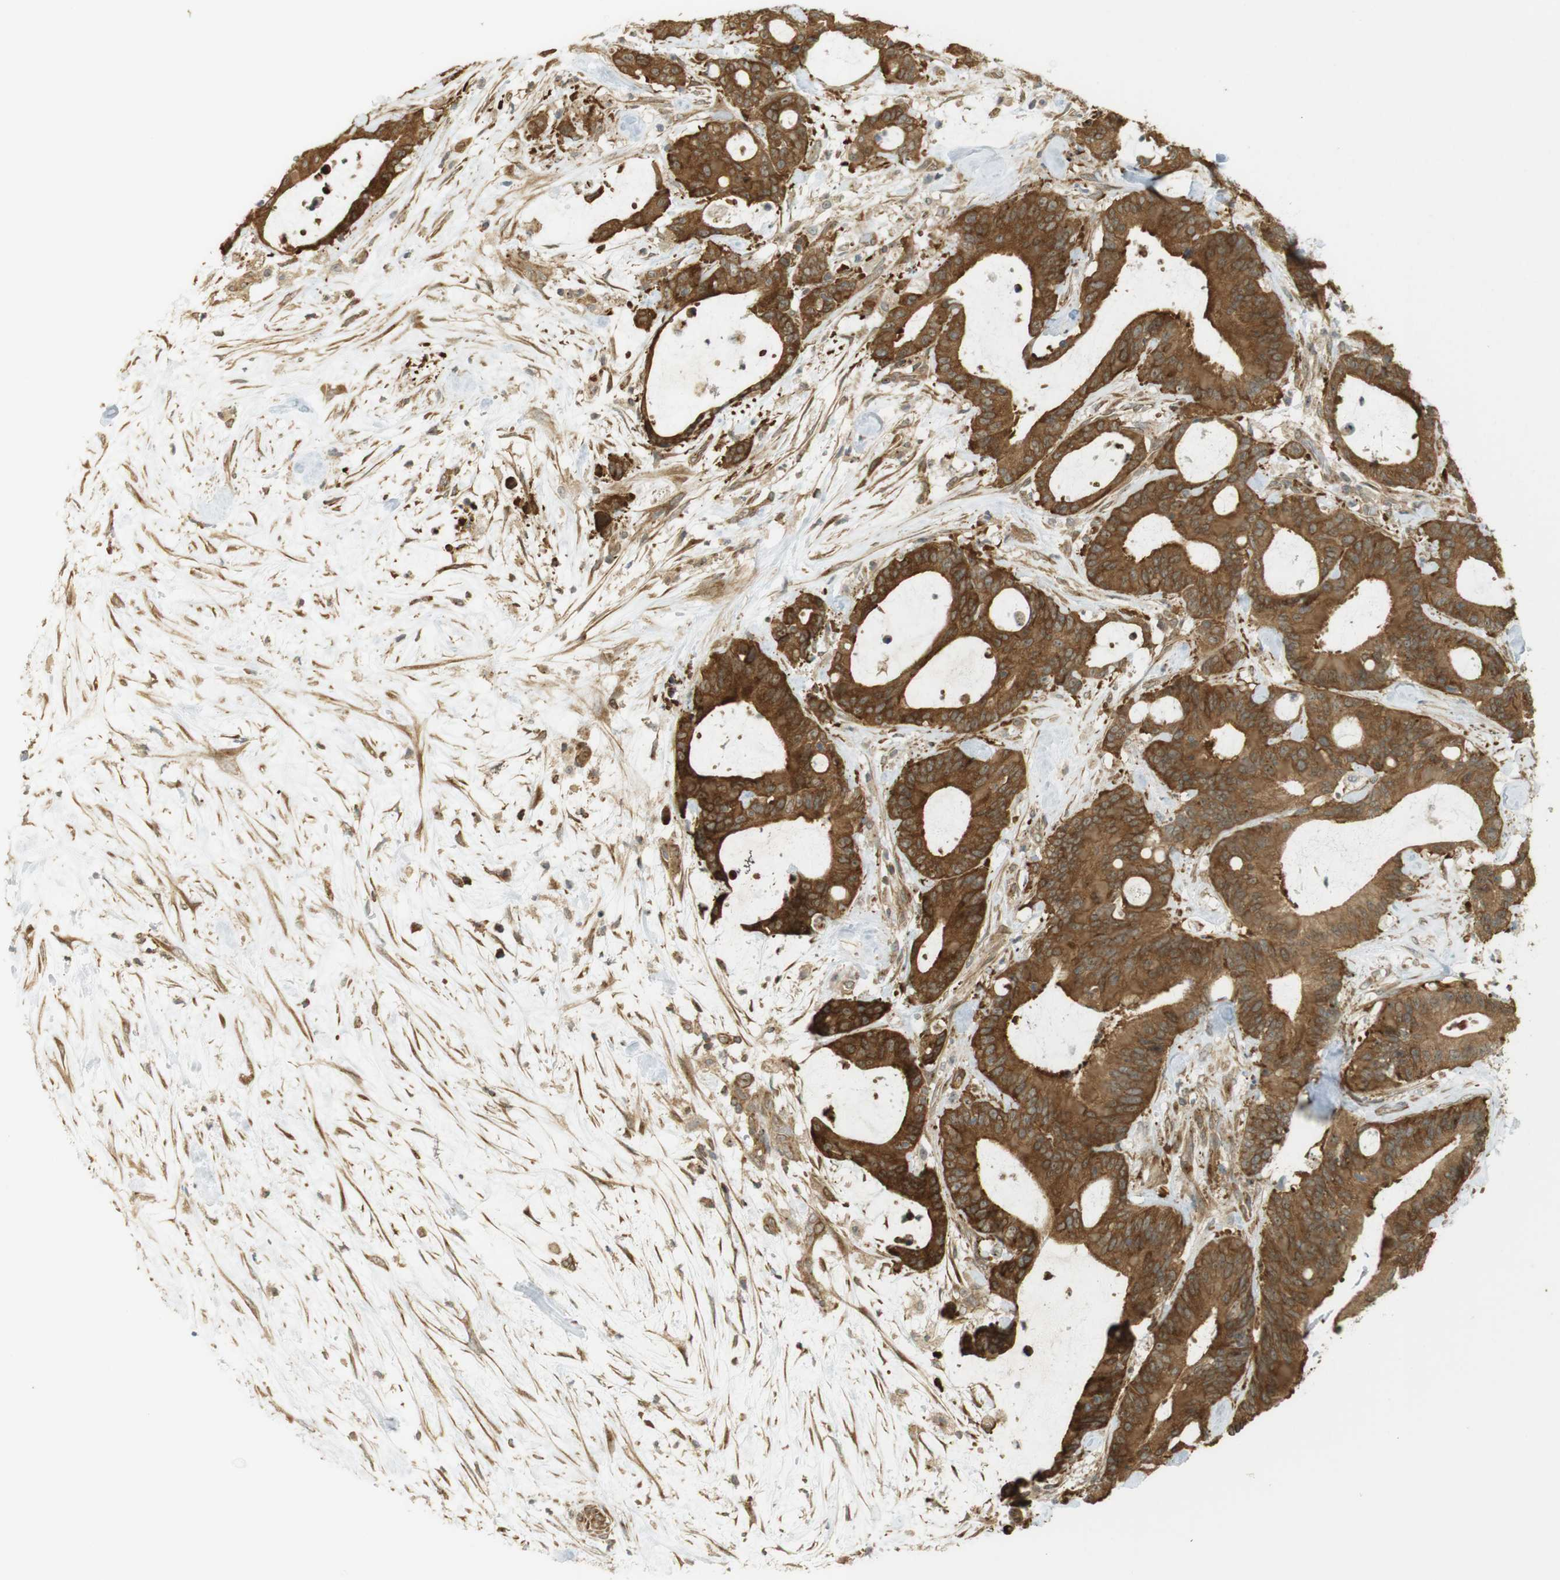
{"staining": {"intensity": "strong", "quantity": ">75%", "location": "cytoplasmic/membranous,nuclear"}, "tissue": "liver cancer", "cell_type": "Tumor cells", "image_type": "cancer", "snomed": [{"axis": "morphology", "description": "Cholangiocarcinoma"}, {"axis": "topography", "description": "Liver"}], "caption": "Immunohistochemical staining of human liver cancer displays high levels of strong cytoplasmic/membranous and nuclear protein expression in about >75% of tumor cells.", "gene": "PA2G4", "patient": {"sex": "female", "age": 73}}